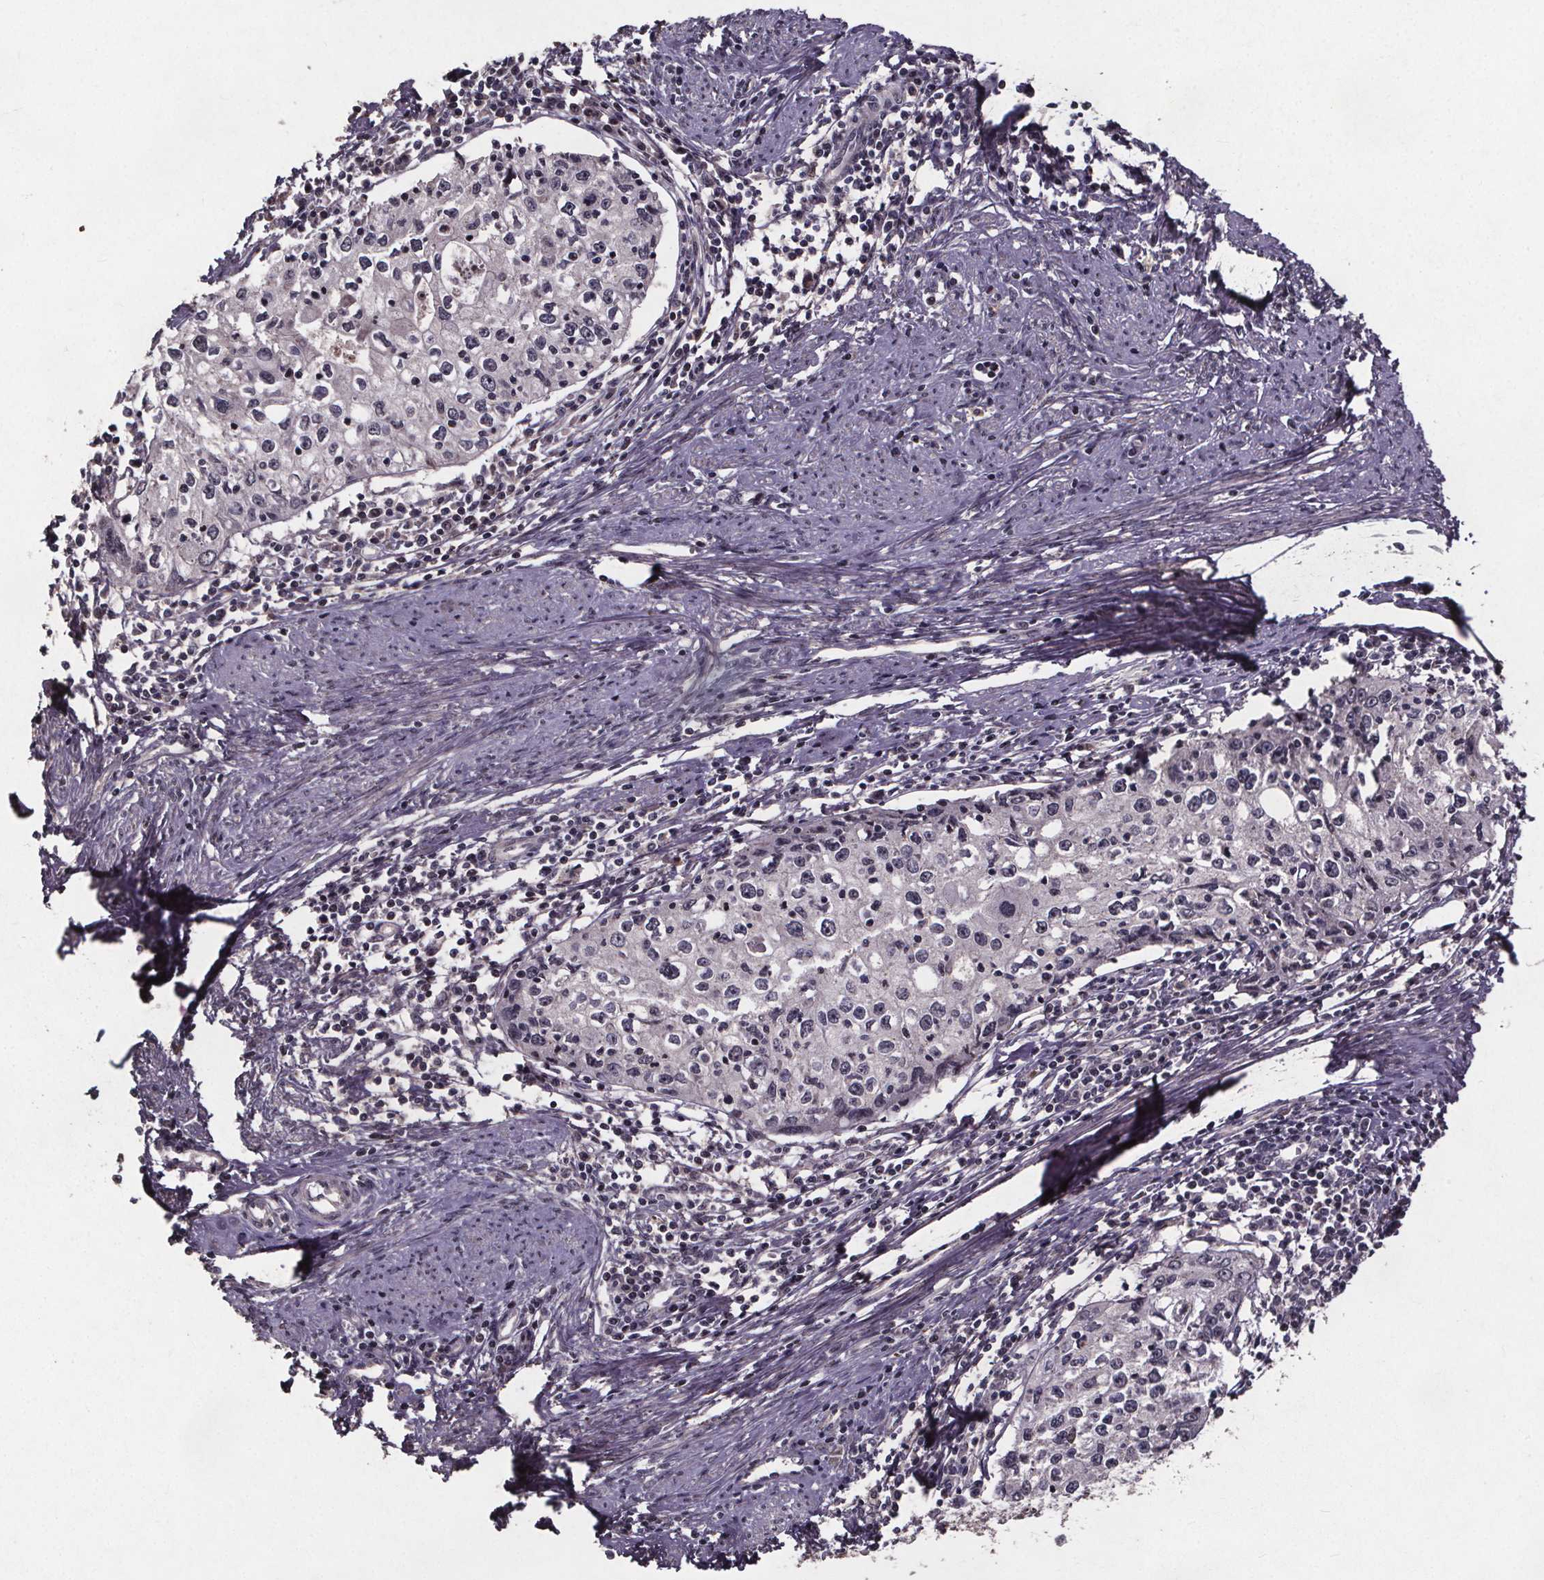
{"staining": {"intensity": "negative", "quantity": "none", "location": "none"}, "tissue": "cervical cancer", "cell_type": "Tumor cells", "image_type": "cancer", "snomed": [{"axis": "morphology", "description": "Squamous cell carcinoma, NOS"}, {"axis": "topography", "description": "Cervix"}], "caption": "This is a image of IHC staining of squamous cell carcinoma (cervical), which shows no expression in tumor cells.", "gene": "GPX3", "patient": {"sex": "female", "age": 40}}